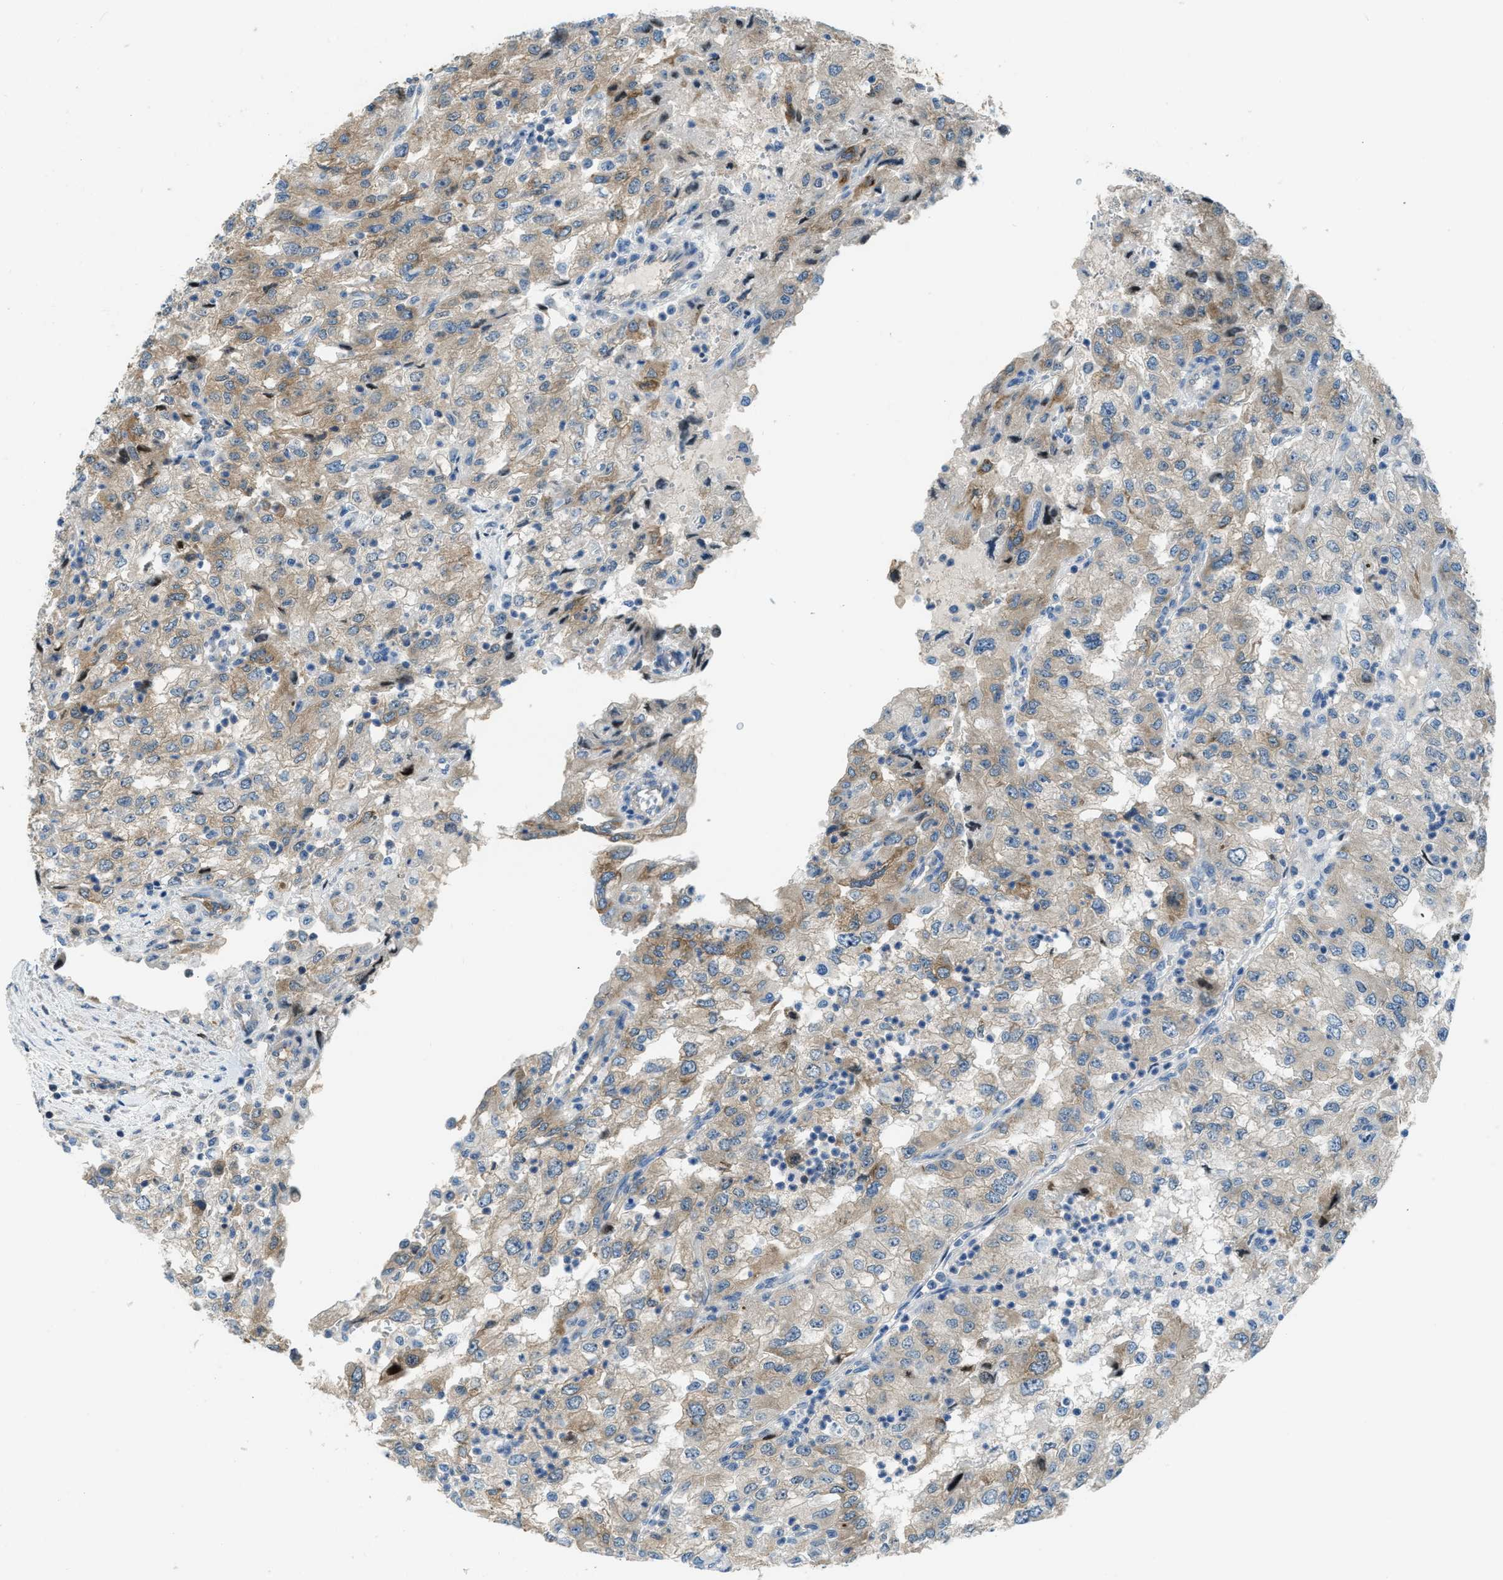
{"staining": {"intensity": "weak", "quantity": ">75%", "location": "cytoplasmic/membranous"}, "tissue": "renal cancer", "cell_type": "Tumor cells", "image_type": "cancer", "snomed": [{"axis": "morphology", "description": "Adenocarcinoma, NOS"}, {"axis": "topography", "description": "Kidney"}], "caption": "Immunohistochemistry image of renal cancer stained for a protein (brown), which reveals low levels of weak cytoplasmic/membranous positivity in approximately >75% of tumor cells.", "gene": "PFKP", "patient": {"sex": "female", "age": 54}}